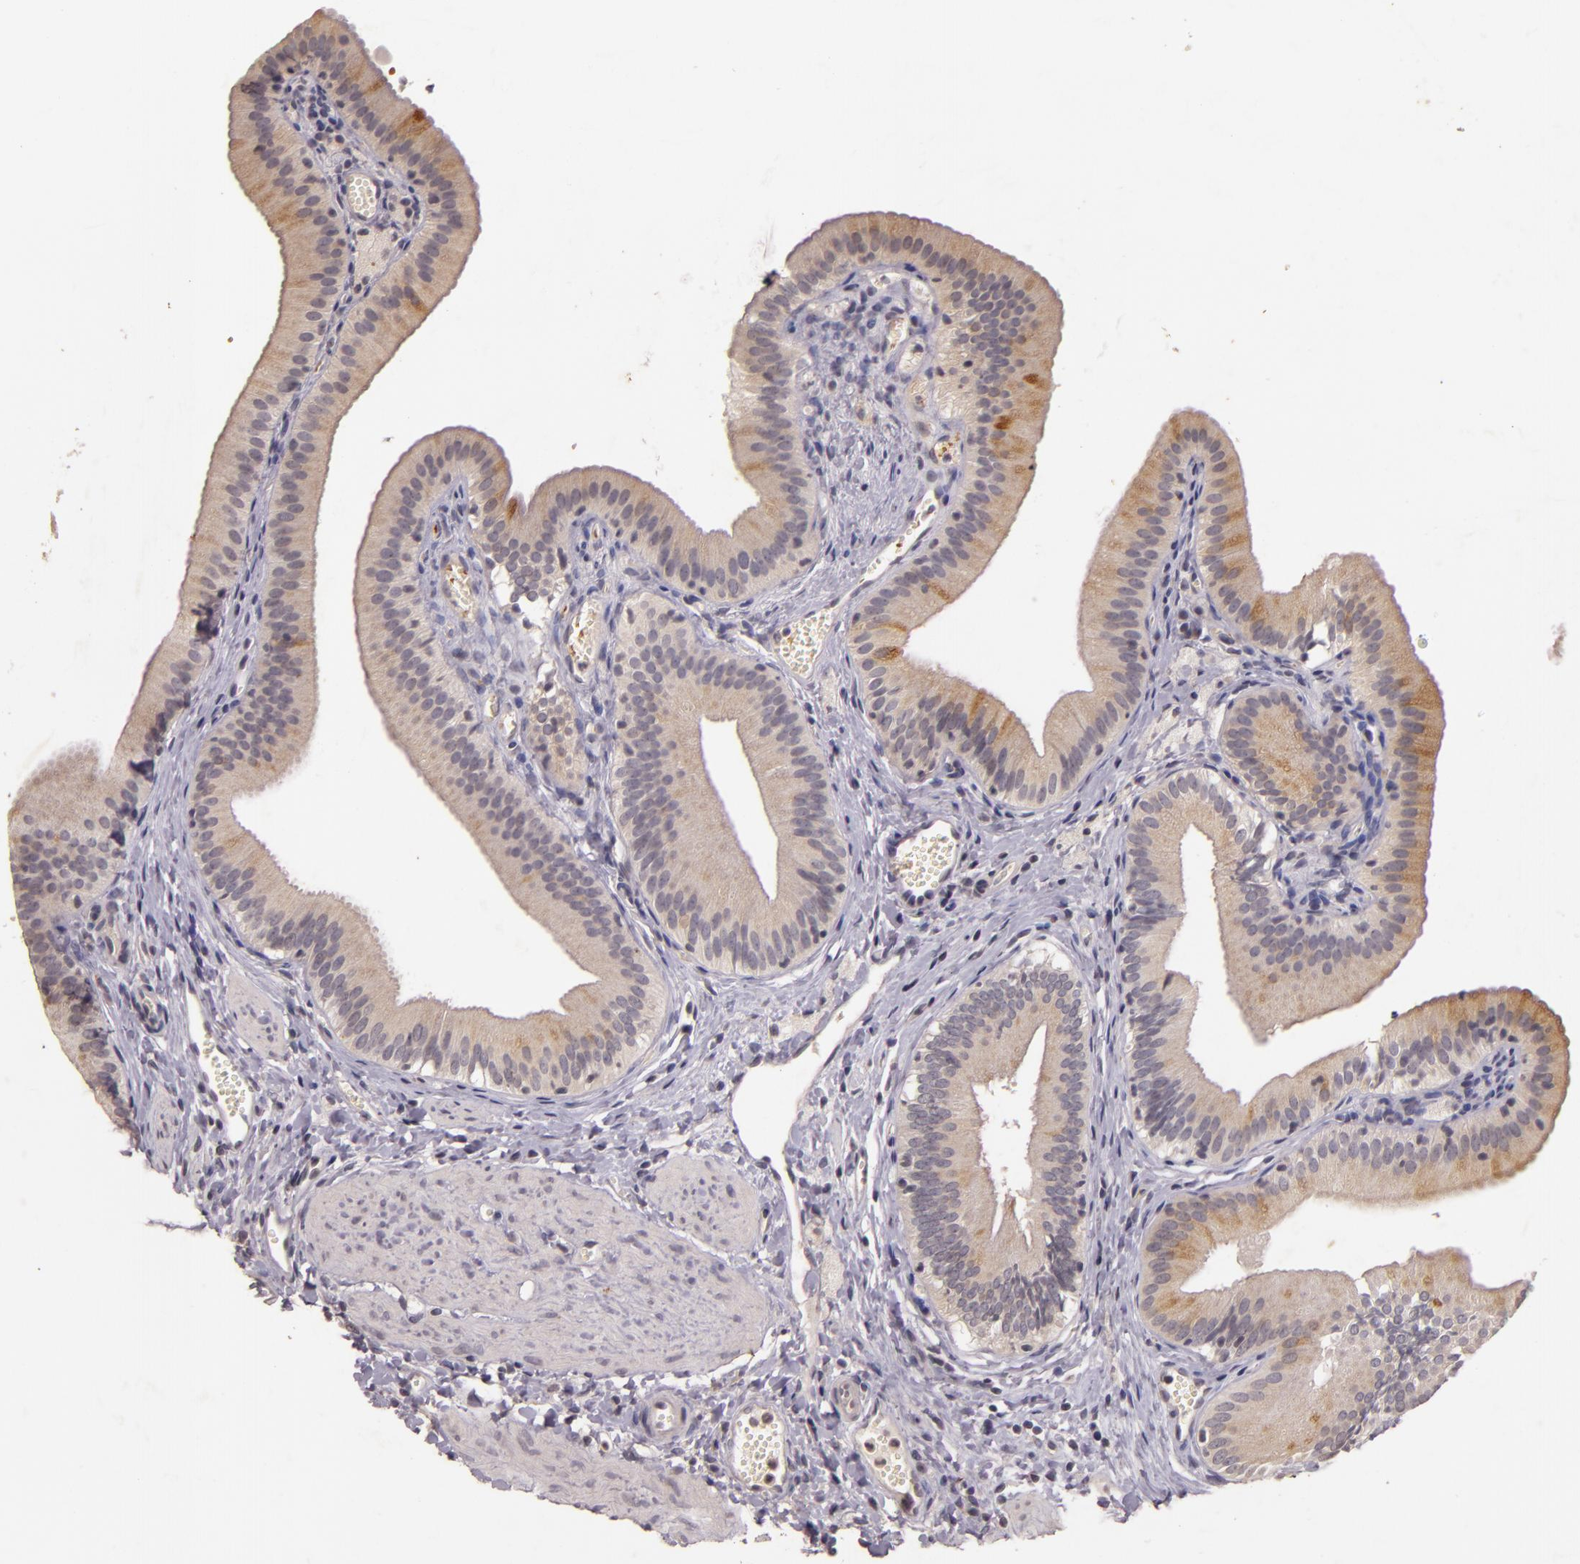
{"staining": {"intensity": "moderate", "quantity": "25%-75%", "location": "cytoplasmic/membranous"}, "tissue": "gallbladder", "cell_type": "Glandular cells", "image_type": "normal", "snomed": [{"axis": "morphology", "description": "Normal tissue, NOS"}, {"axis": "topography", "description": "Gallbladder"}], "caption": "Glandular cells demonstrate medium levels of moderate cytoplasmic/membranous expression in approximately 25%-75% of cells in benign gallbladder.", "gene": "TFF1", "patient": {"sex": "female", "age": 24}}